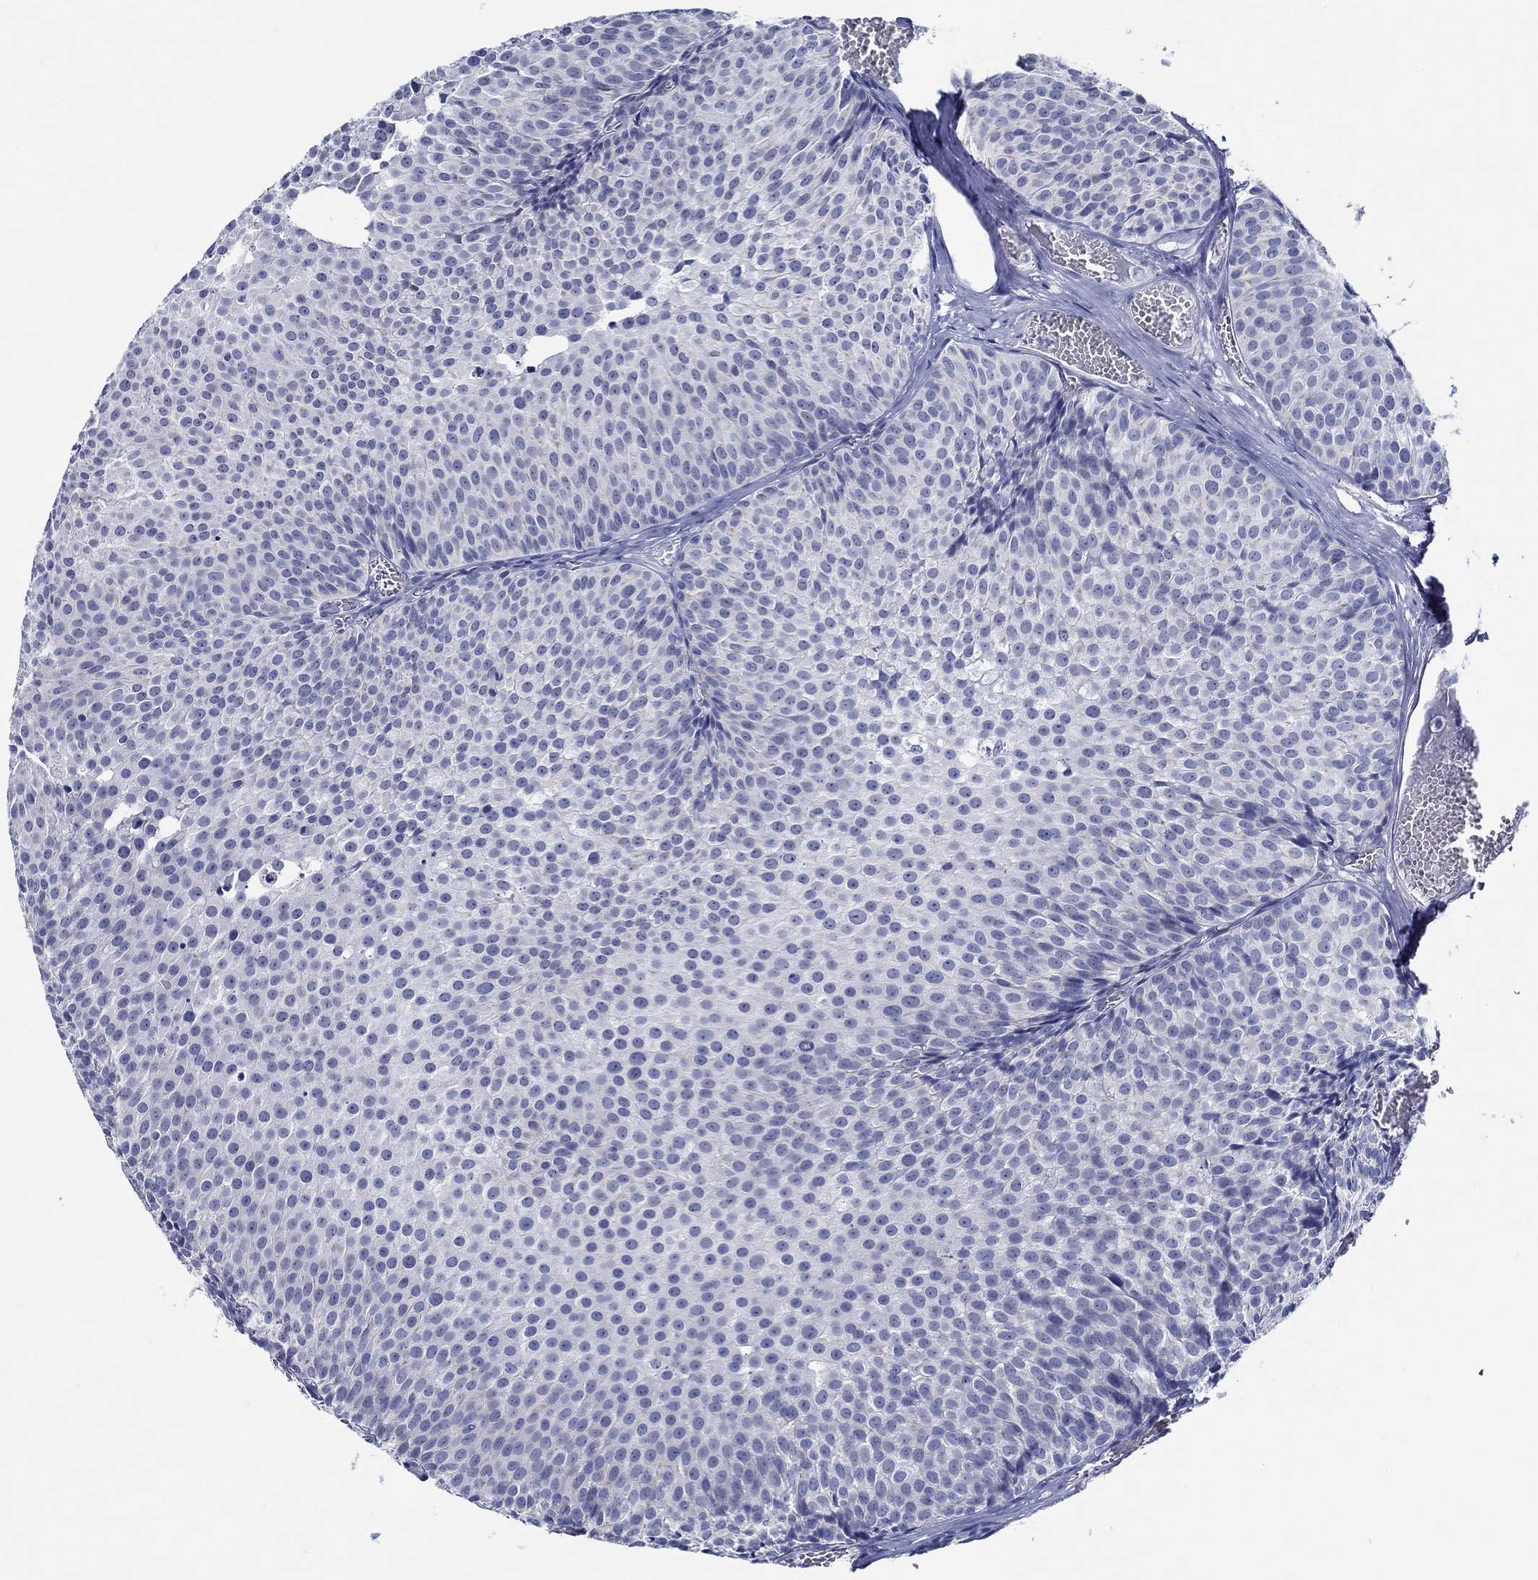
{"staining": {"intensity": "negative", "quantity": "none", "location": "none"}, "tissue": "urothelial cancer", "cell_type": "Tumor cells", "image_type": "cancer", "snomed": [{"axis": "morphology", "description": "Urothelial carcinoma, Low grade"}, {"axis": "topography", "description": "Urinary bladder"}], "caption": "Tumor cells are negative for brown protein staining in urothelial cancer.", "gene": "MC2R", "patient": {"sex": "male", "age": 63}}